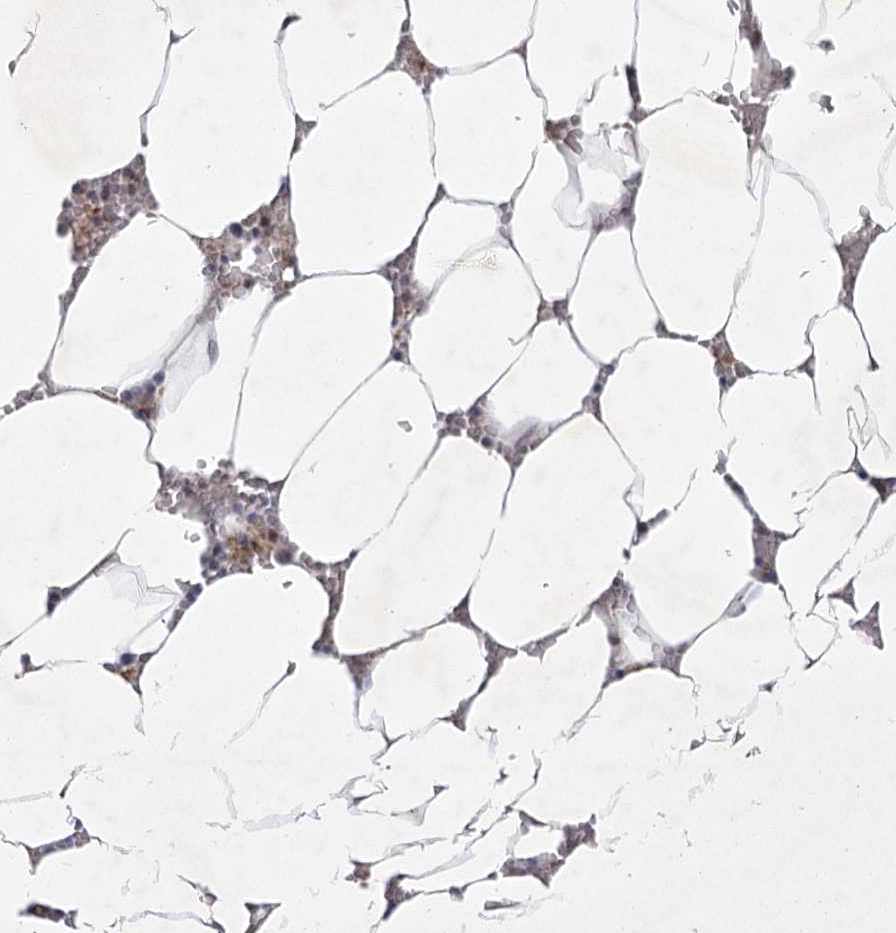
{"staining": {"intensity": "moderate", "quantity": "25%-75%", "location": "nuclear"}, "tissue": "bone marrow", "cell_type": "Hematopoietic cells", "image_type": "normal", "snomed": [{"axis": "morphology", "description": "Normal tissue, NOS"}, {"axis": "topography", "description": "Bone marrow"}], "caption": "IHC micrograph of unremarkable bone marrow: bone marrow stained using immunohistochemistry reveals medium levels of moderate protein expression localized specifically in the nuclear of hematopoietic cells, appearing as a nuclear brown color.", "gene": "CIB4", "patient": {"sex": "male", "age": 70}}